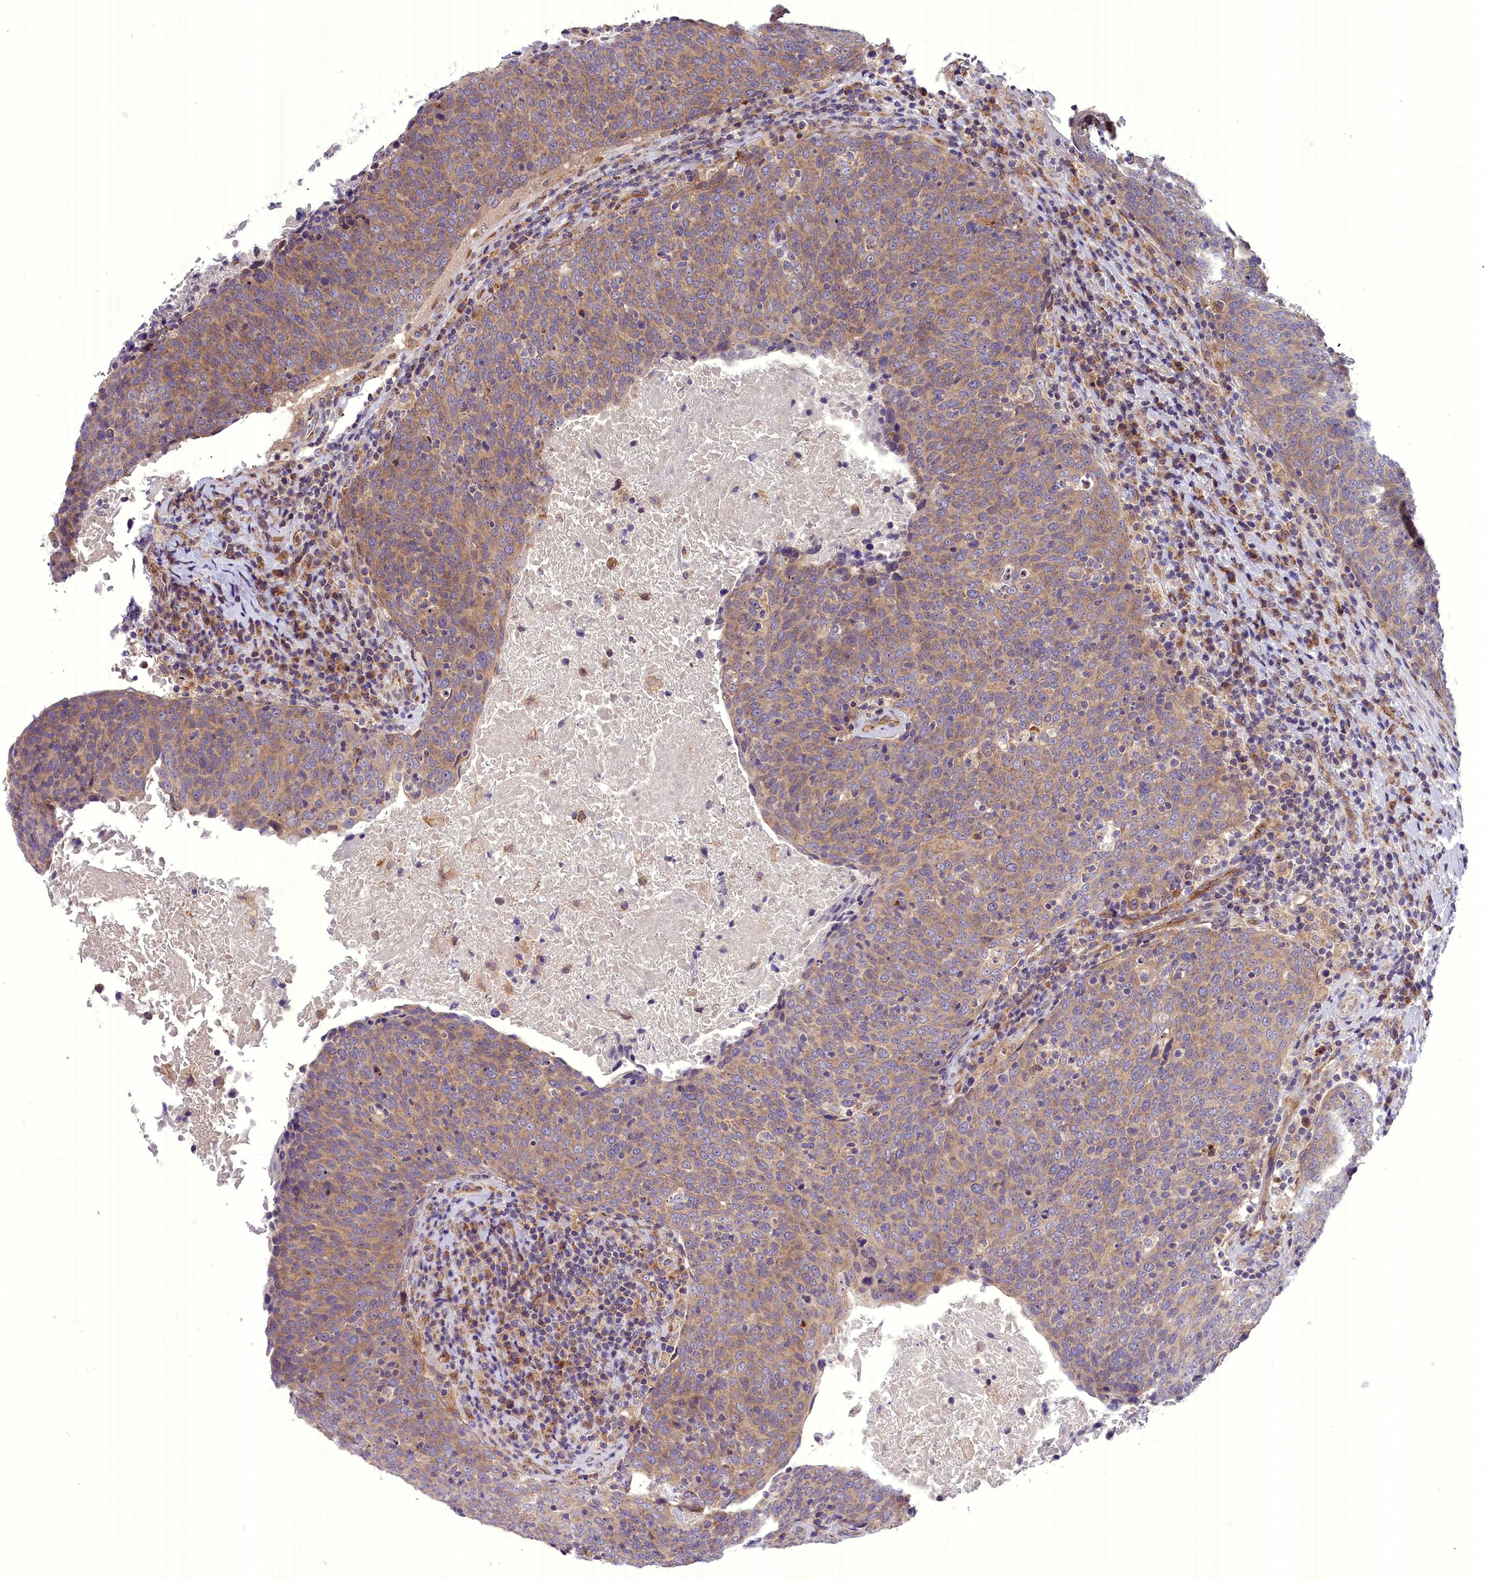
{"staining": {"intensity": "moderate", "quantity": "25%-75%", "location": "cytoplasmic/membranous"}, "tissue": "head and neck cancer", "cell_type": "Tumor cells", "image_type": "cancer", "snomed": [{"axis": "morphology", "description": "Squamous cell carcinoma, NOS"}, {"axis": "morphology", "description": "Squamous cell carcinoma, metastatic, NOS"}, {"axis": "topography", "description": "Lymph node"}, {"axis": "topography", "description": "Head-Neck"}], "caption": "Tumor cells demonstrate medium levels of moderate cytoplasmic/membranous expression in approximately 25%-75% of cells in head and neck cancer. The protein is shown in brown color, while the nuclei are stained blue.", "gene": "DNAJB9", "patient": {"sex": "male", "age": 62}}